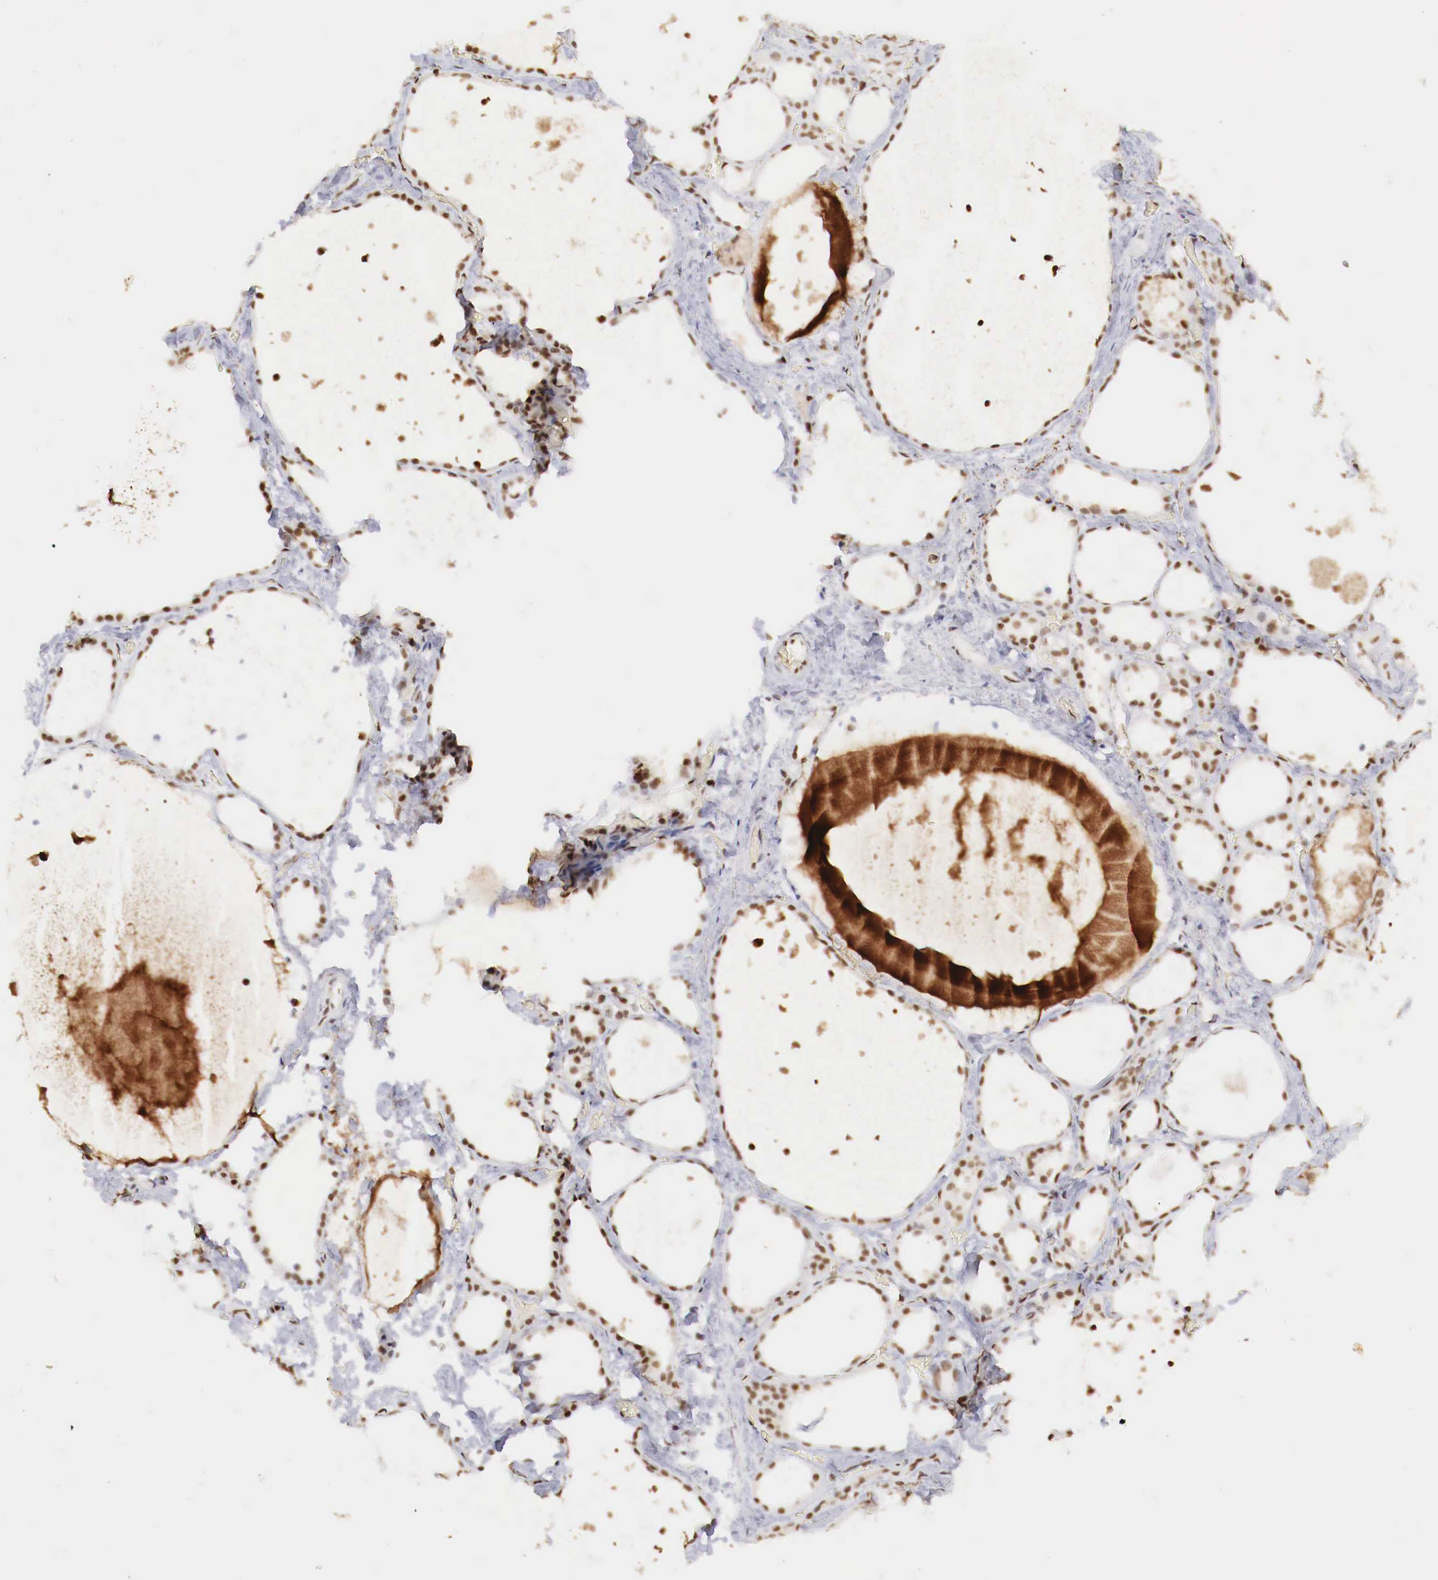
{"staining": {"intensity": "moderate", "quantity": ">75%", "location": "nuclear"}, "tissue": "thyroid gland", "cell_type": "Glandular cells", "image_type": "normal", "snomed": [{"axis": "morphology", "description": "Normal tissue, NOS"}, {"axis": "topography", "description": "Thyroid gland"}], "caption": "Unremarkable thyroid gland was stained to show a protein in brown. There is medium levels of moderate nuclear expression in about >75% of glandular cells. (brown staining indicates protein expression, while blue staining denotes nuclei).", "gene": "MAX", "patient": {"sex": "male", "age": 76}}